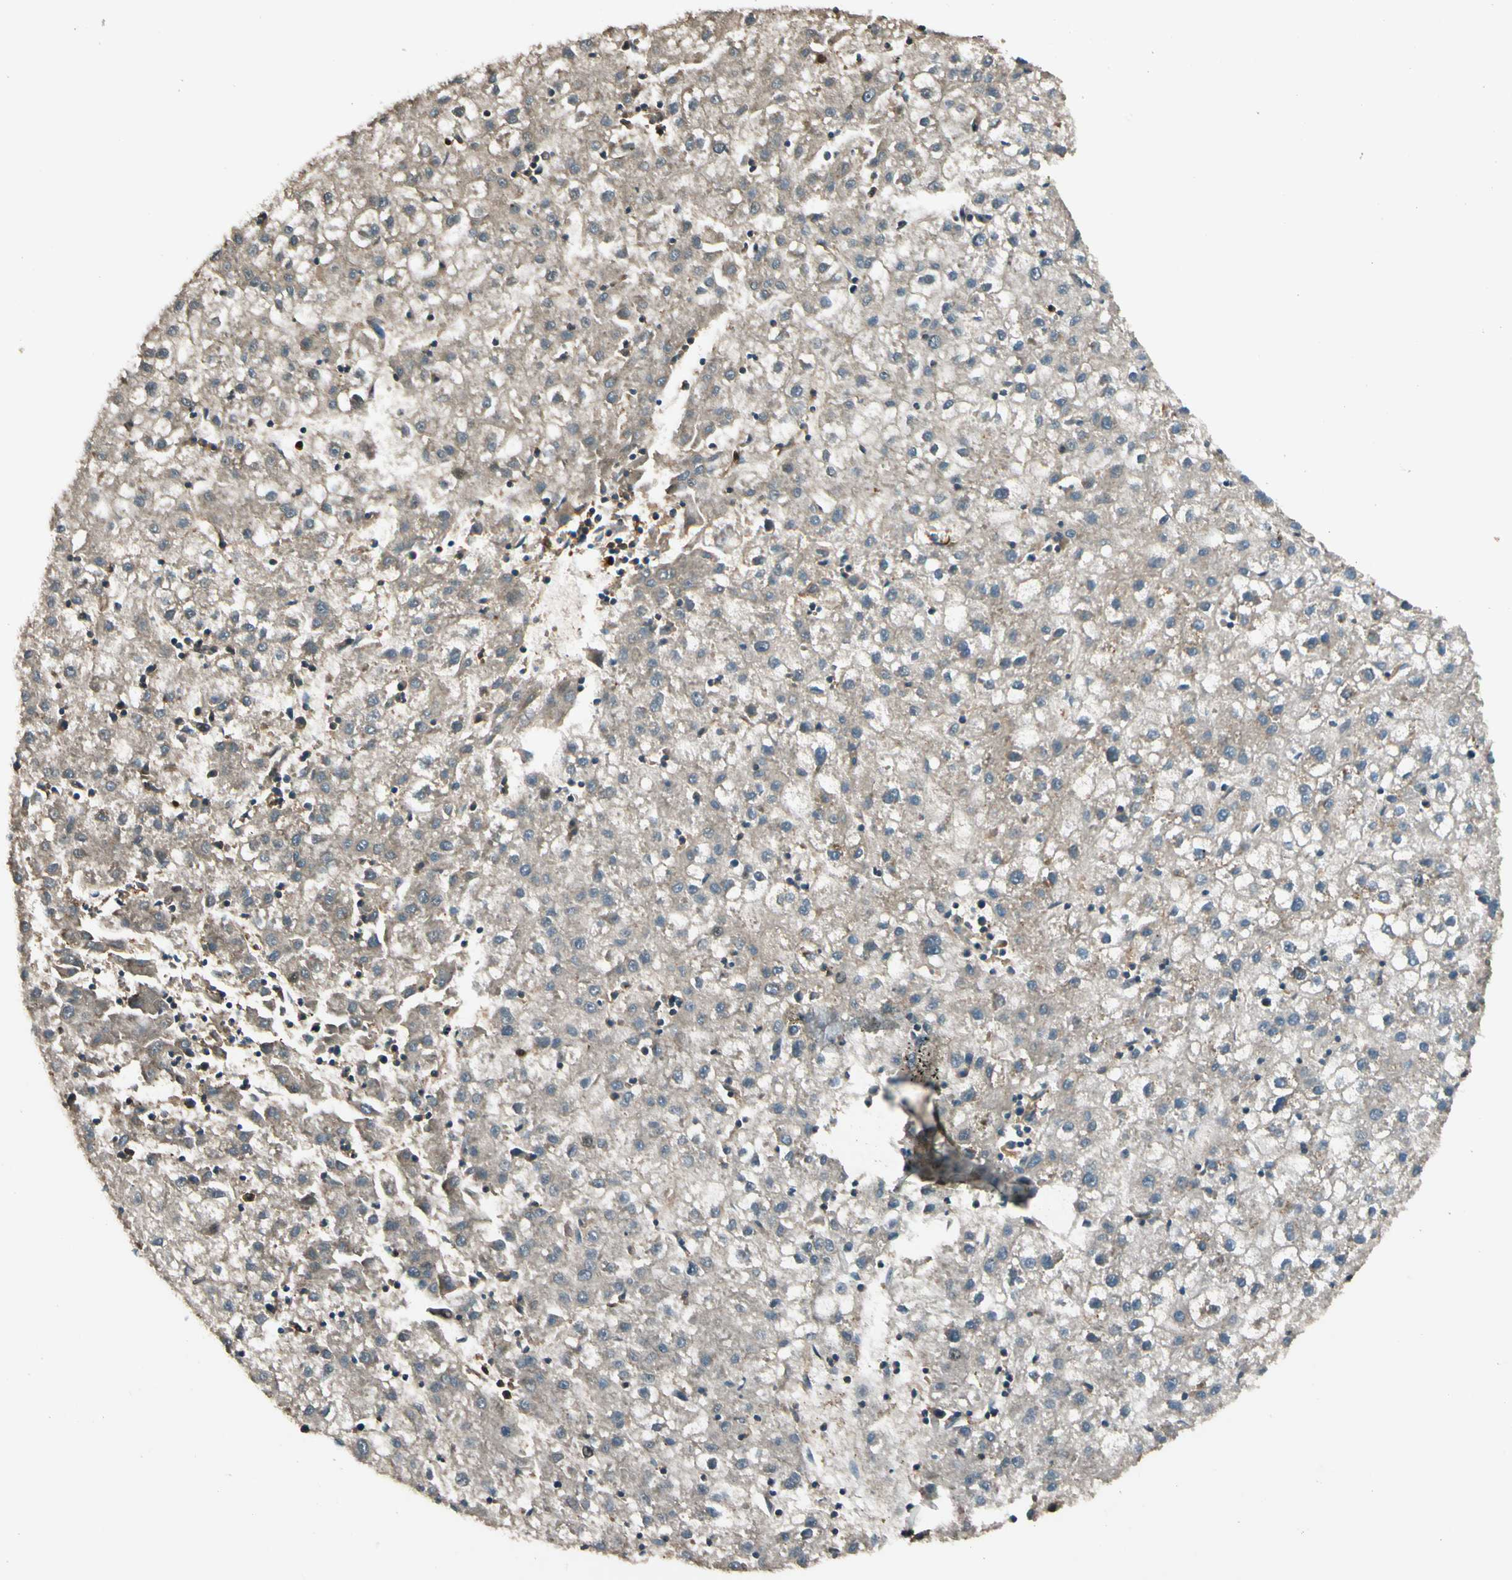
{"staining": {"intensity": "weak", "quantity": "25%-75%", "location": "cytoplasmic/membranous"}, "tissue": "liver cancer", "cell_type": "Tumor cells", "image_type": "cancer", "snomed": [{"axis": "morphology", "description": "Carcinoma, Hepatocellular, NOS"}, {"axis": "topography", "description": "Liver"}], "caption": "This is an image of IHC staining of liver cancer (hepatocellular carcinoma), which shows weak expression in the cytoplasmic/membranous of tumor cells.", "gene": "STX11", "patient": {"sex": "male", "age": 72}}